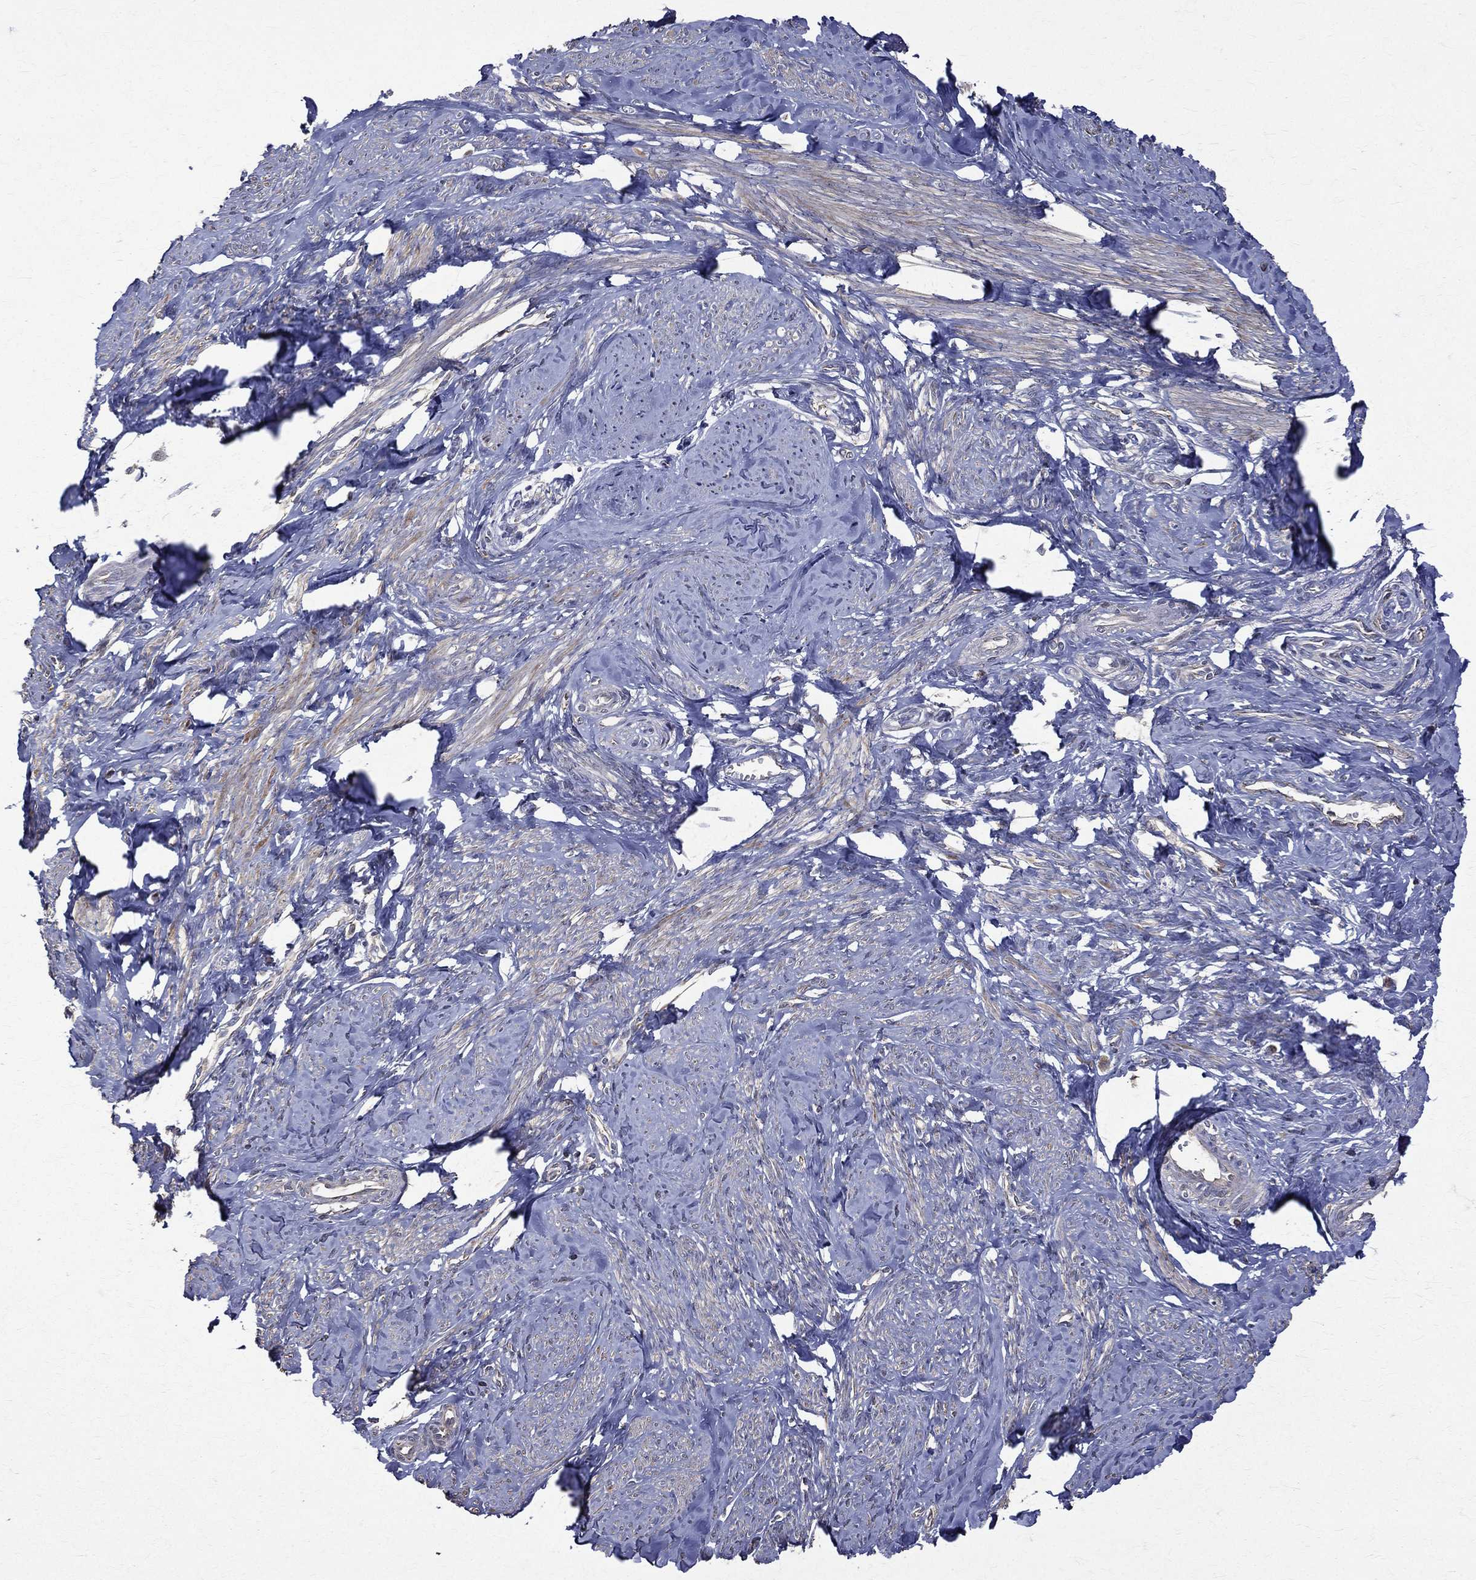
{"staining": {"intensity": "moderate", "quantity": "25%-75%", "location": "cytoplasmic/membranous"}, "tissue": "smooth muscle", "cell_type": "Smooth muscle cells", "image_type": "normal", "snomed": [{"axis": "morphology", "description": "Normal tissue, NOS"}, {"axis": "topography", "description": "Smooth muscle"}], "caption": "Immunohistochemistry (IHC) photomicrograph of unremarkable smooth muscle: human smooth muscle stained using IHC shows medium levels of moderate protein expression localized specifically in the cytoplasmic/membranous of smooth muscle cells, appearing as a cytoplasmic/membranous brown color.", "gene": "RPGR", "patient": {"sex": "female", "age": 48}}